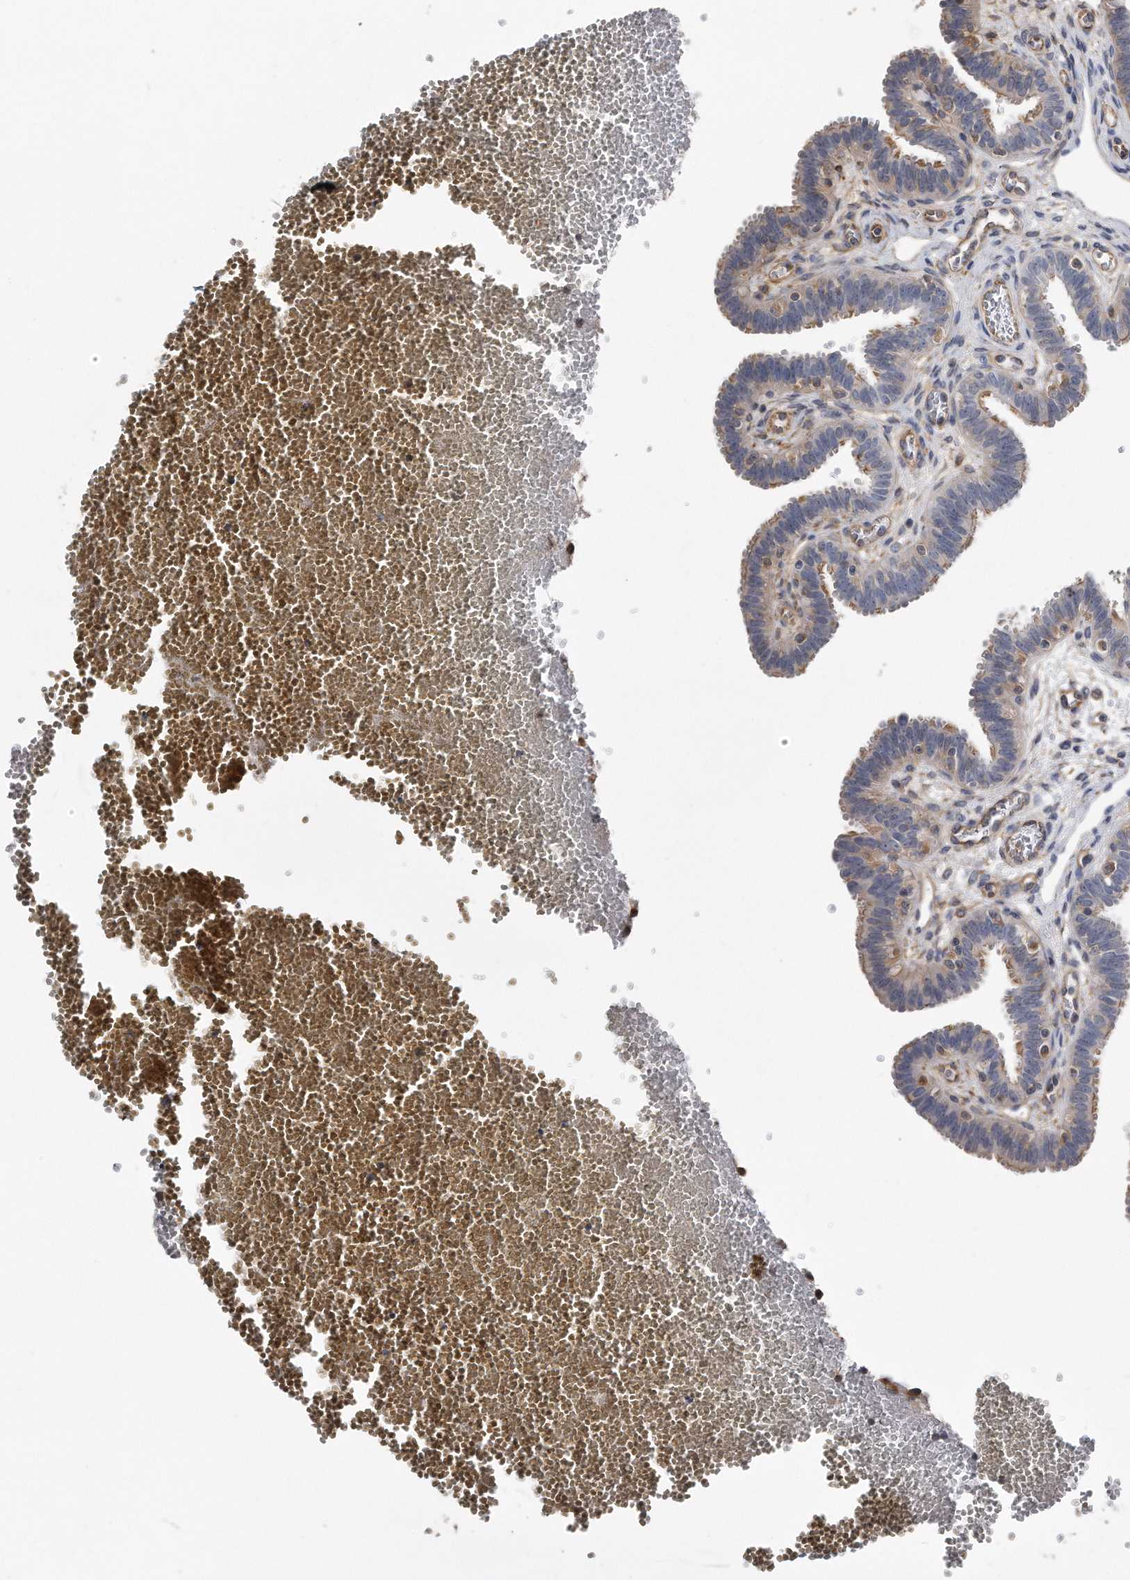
{"staining": {"intensity": "weak", "quantity": "25%-75%", "location": "cytoplasmic/membranous"}, "tissue": "fallopian tube", "cell_type": "Glandular cells", "image_type": "normal", "snomed": [{"axis": "morphology", "description": "Normal tissue, NOS"}, {"axis": "topography", "description": "Fallopian tube"}, {"axis": "topography", "description": "Placenta"}], "caption": "Fallopian tube stained with IHC exhibits weak cytoplasmic/membranous positivity in approximately 25%-75% of glandular cells. Using DAB (brown) and hematoxylin (blue) stains, captured at high magnification using brightfield microscopy.", "gene": "GPC1", "patient": {"sex": "female", "age": 32}}